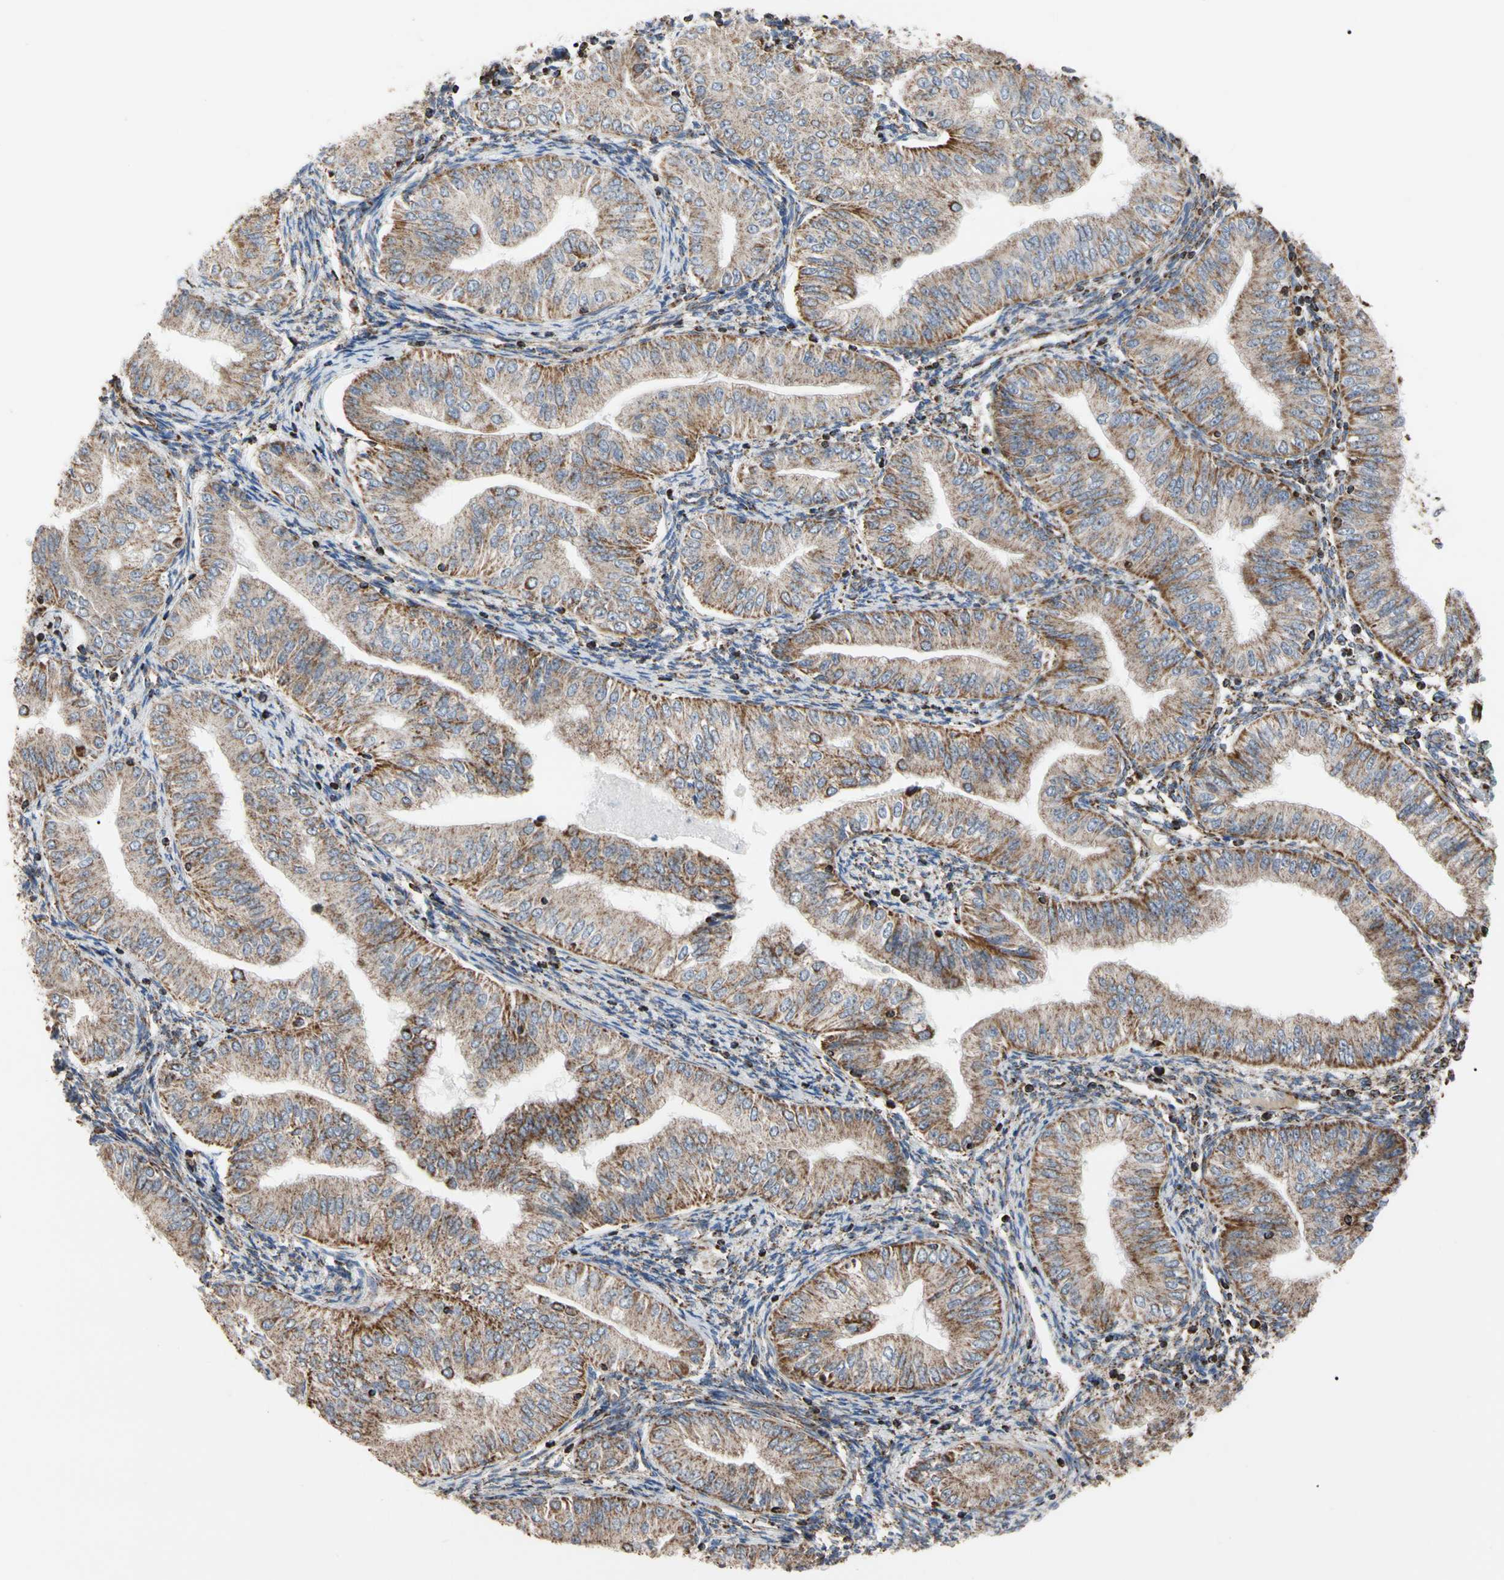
{"staining": {"intensity": "moderate", "quantity": ">75%", "location": "cytoplasmic/membranous"}, "tissue": "endometrial cancer", "cell_type": "Tumor cells", "image_type": "cancer", "snomed": [{"axis": "morphology", "description": "Normal tissue, NOS"}, {"axis": "morphology", "description": "Adenocarcinoma, NOS"}, {"axis": "topography", "description": "Endometrium"}], "caption": "Endometrial cancer tissue exhibits moderate cytoplasmic/membranous positivity in about >75% of tumor cells, visualized by immunohistochemistry.", "gene": "FAM110B", "patient": {"sex": "female", "age": 53}}